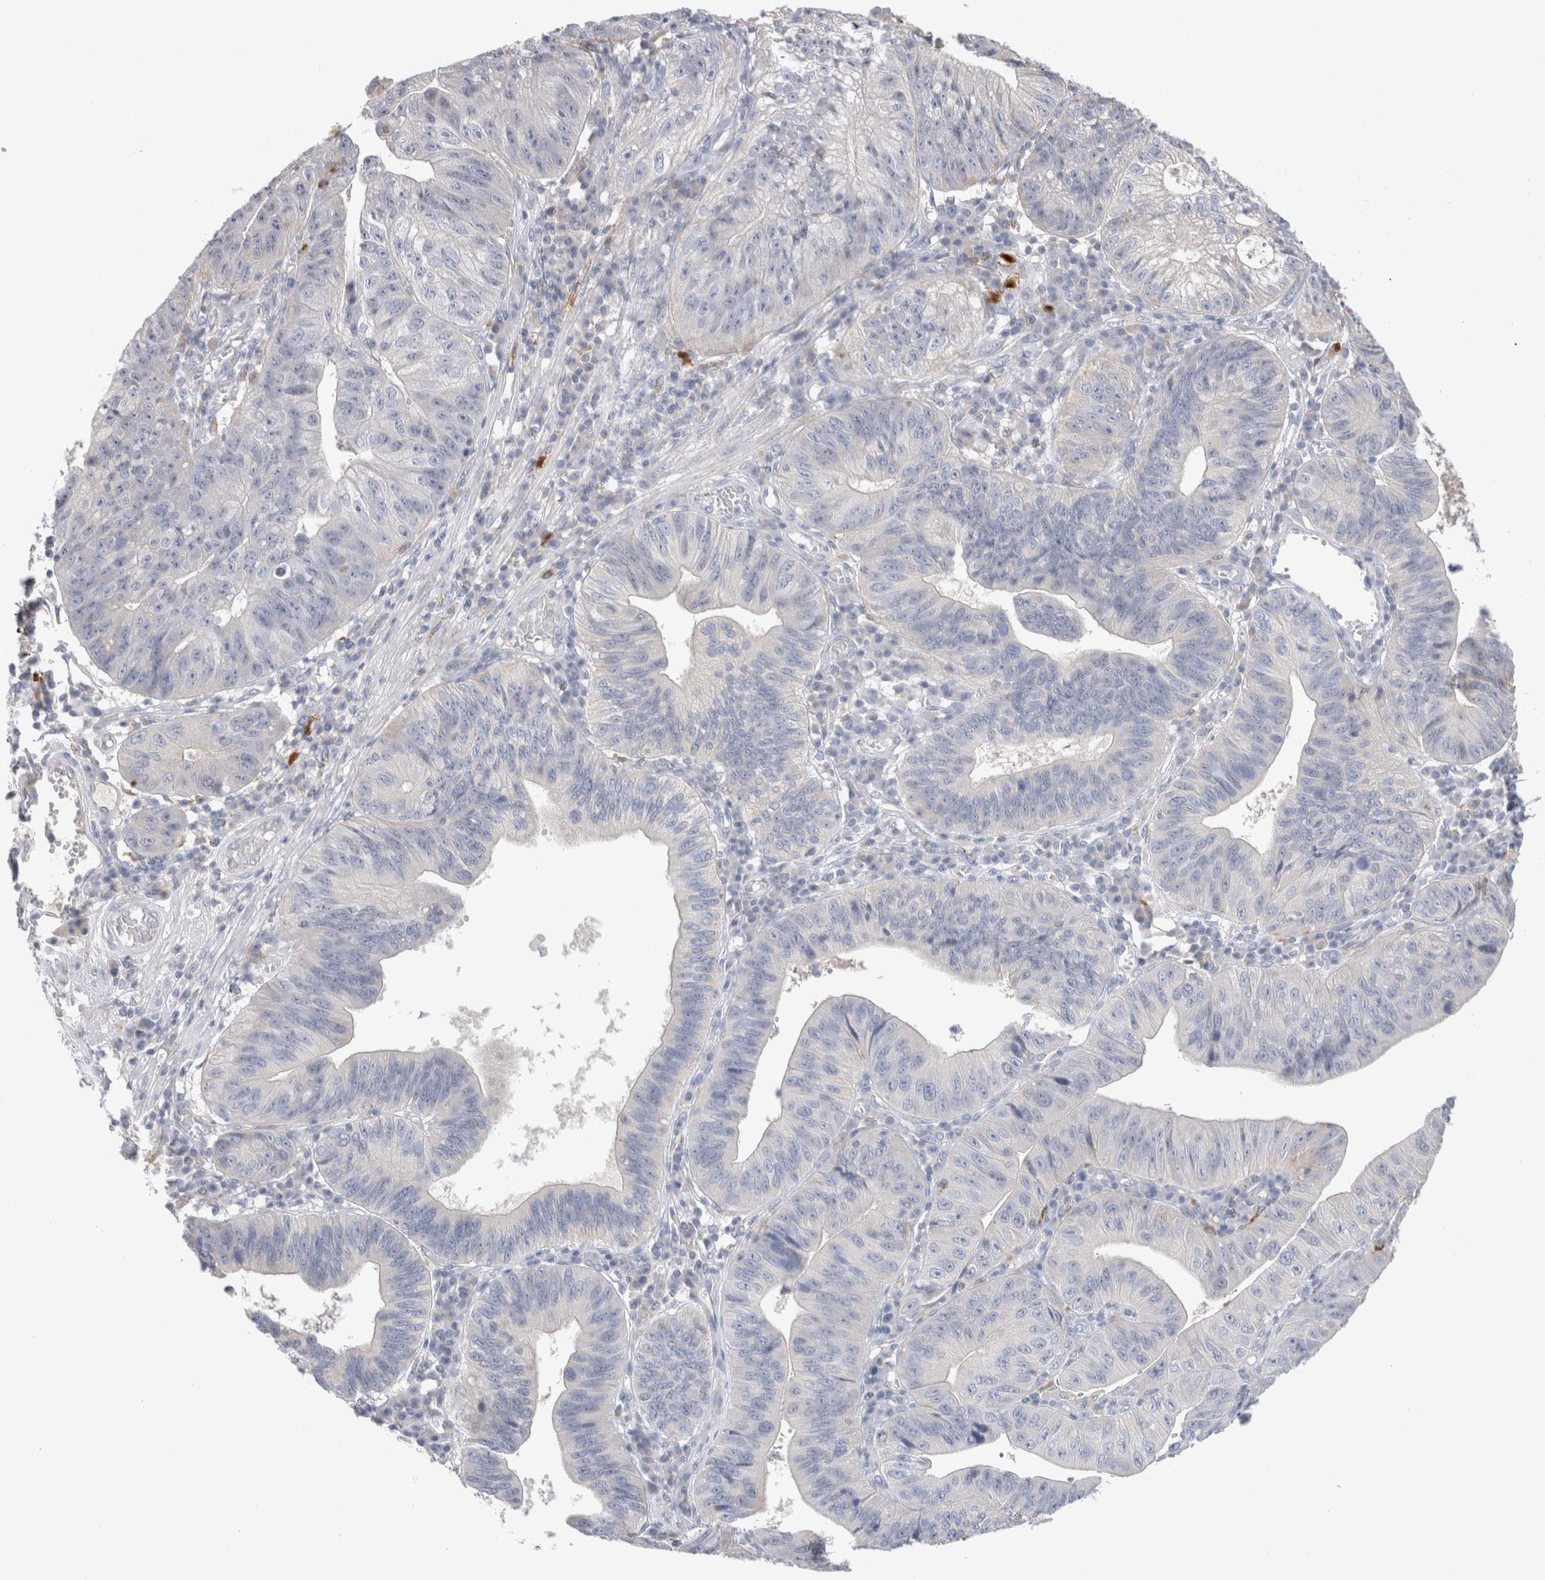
{"staining": {"intensity": "negative", "quantity": "none", "location": "none"}, "tissue": "stomach cancer", "cell_type": "Tumor cells", "image_type": "cancer", "snomed": [{"axis": "morphology", "description": "Adenocarcinoma, NOS"}, {"axis": "topography", "description": "Stomach"}], "caption": "Immunohistochemistry (IHC) of human stomach adenocarcinoma reveals no staining in tumor cells.", "gene": "HPGDS", "patient": {"sex": "male", "age": 59}}